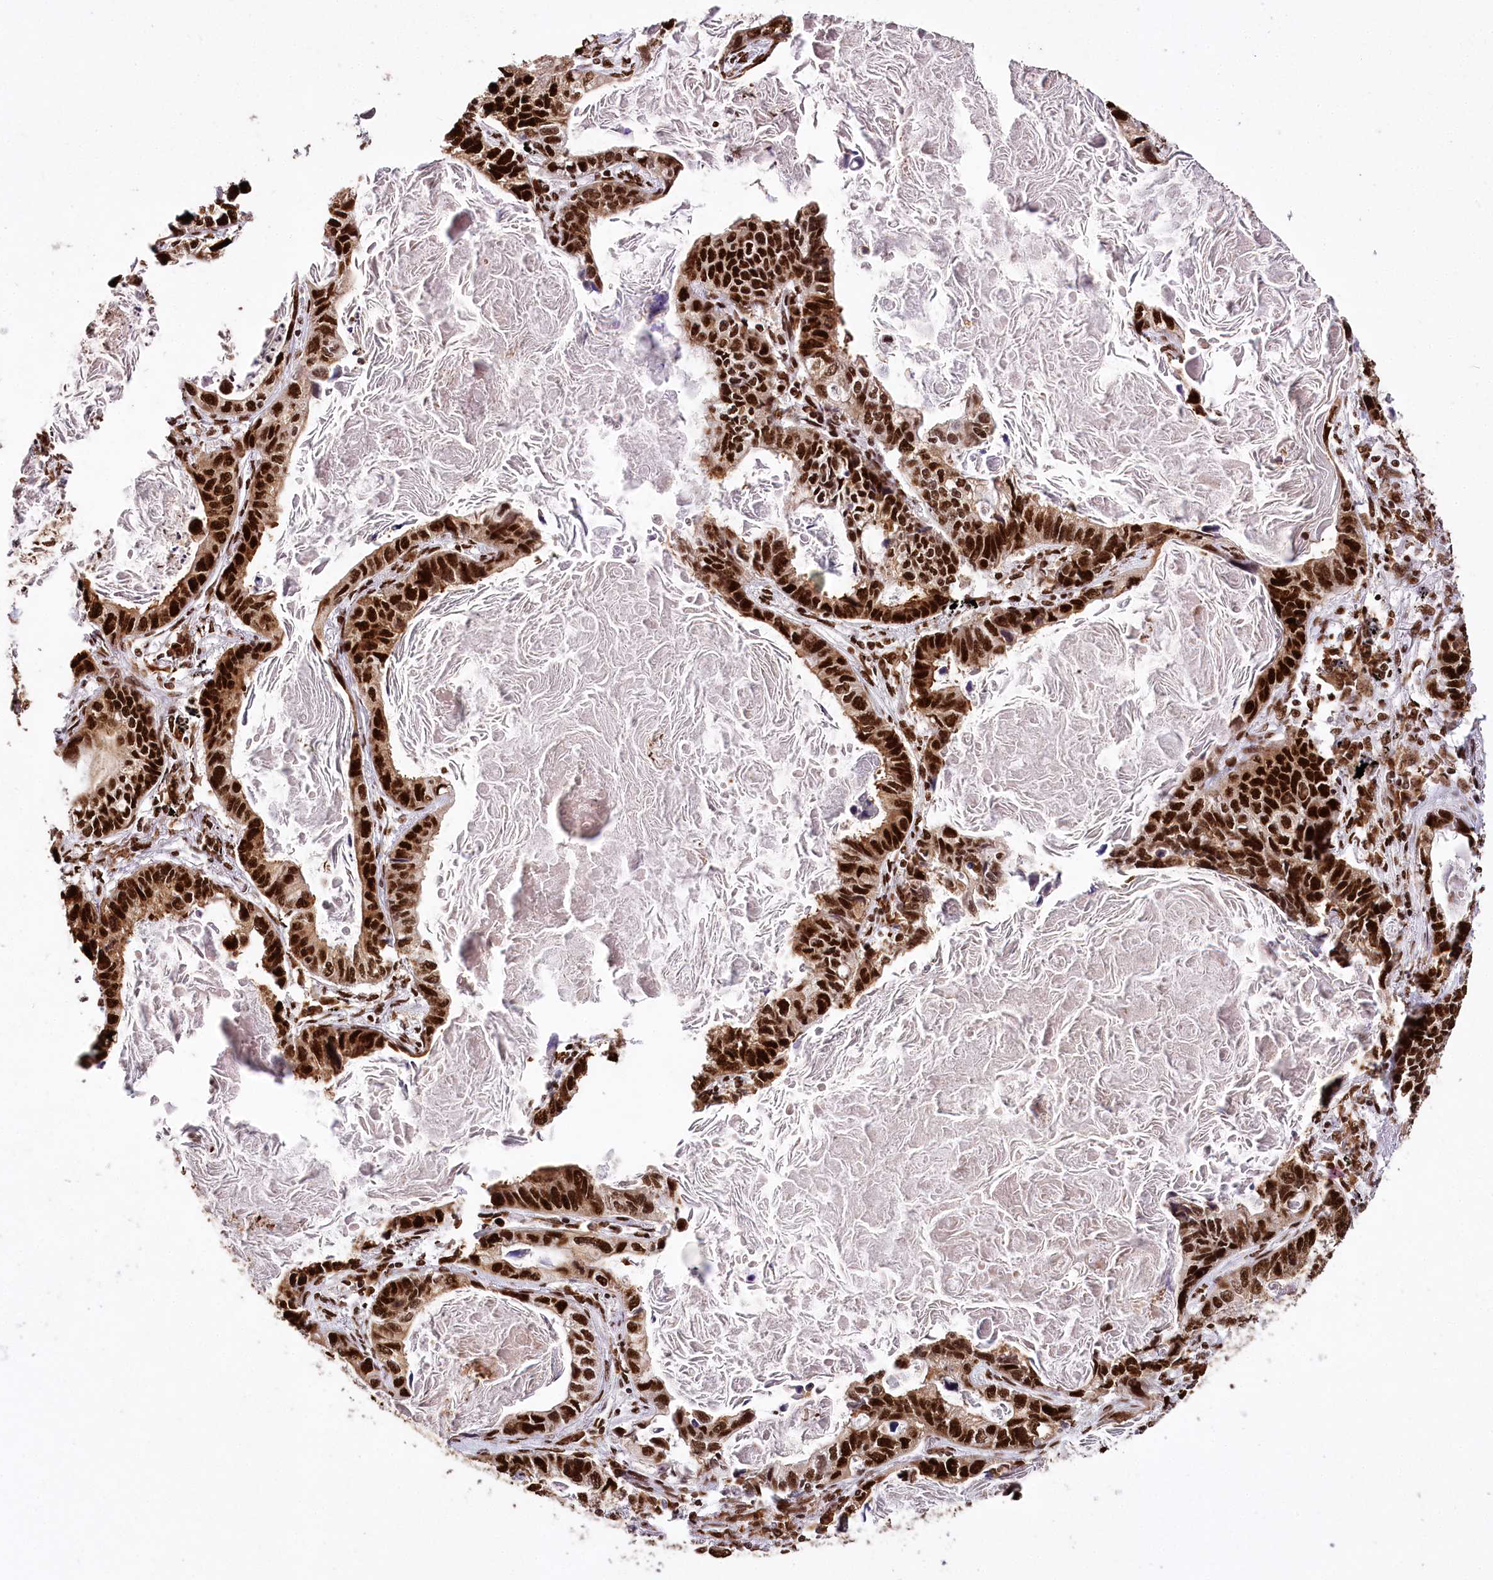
{"staining": {"intensity": "strong", "quantity": ">75%", "location": "cytoplasmic/membranous,nuclear"}, "tissue": "lung cancer", "cell_type": "Tumor cells", "image_type": "cancer", "snomed": [{"axis": "morphology", "description": "Adenocarcinoma, NOS"}, {"axis": "topography", "description": "Lung"}], "caption": "Human lung adenocarcinoma stained for a protein (brown) displays strong cytoplasmic/membranous and nuclear positive positivity in about >75% of tumor cells.", "gene": "SMARCE1", "patient": {"sex": "male", "age": 67}}